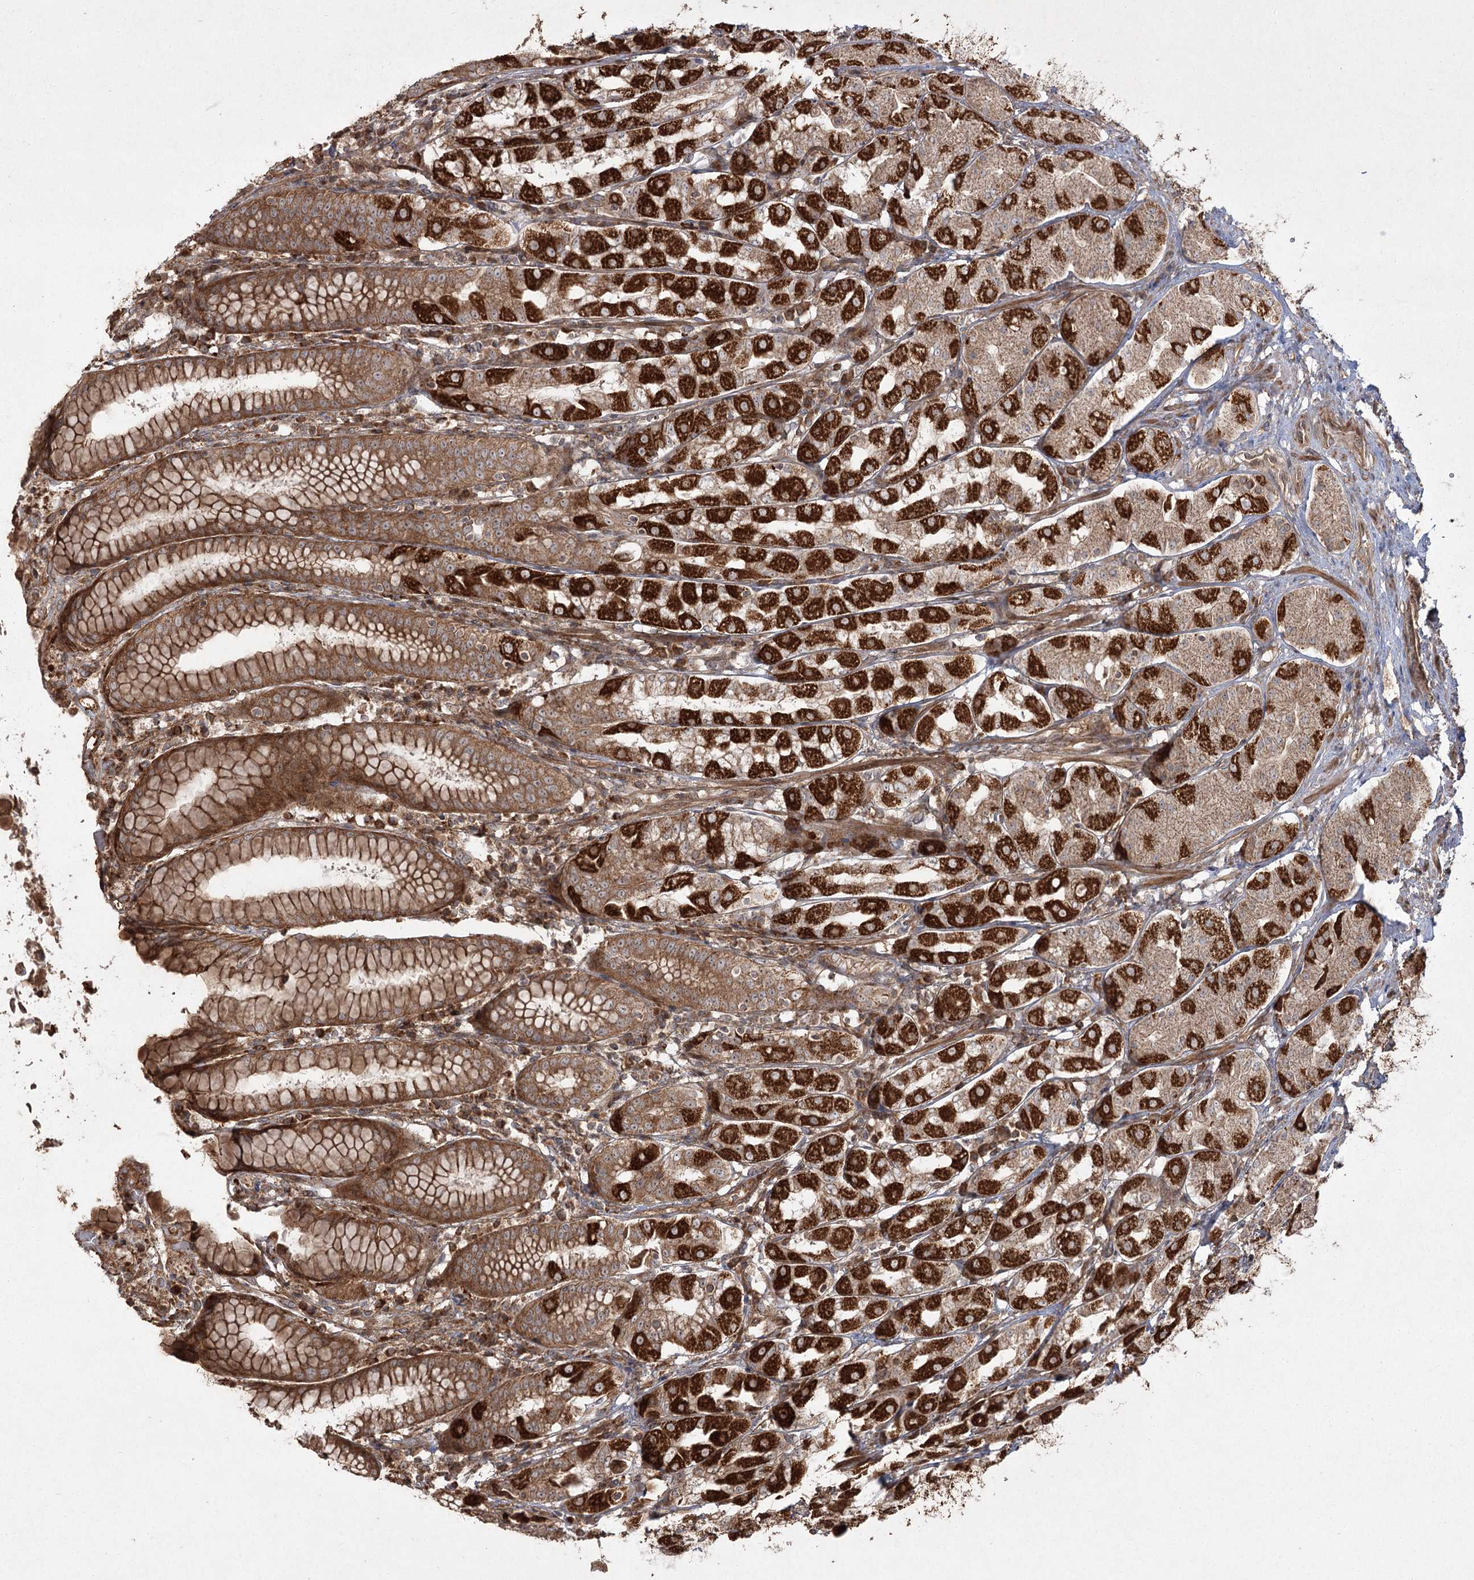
{"staining": {"intensity": "strong", "quantity": ">75%", "location": "cytoplasmic/membranous"}, "tissue": "stomach", "cell_type": "Glandular cells", "image_type": "normal", "snomed": [{"axis": "morphology", "description": "Normal tissue, NOS"}, {"axis": "topography", "description": "Stomach"}, {"axis": "topography", "description": "Stomach, lower"}], "caption": "Immunohistochemical staining of unremarkable human stomach displays high levels of strong cytoplasmic/membranous positivity in approximately >75% of glandular cells. Nuclei are stained in blue.", "gene": "CPLANE1", "patient": {"sex": "female", "age": 56}}